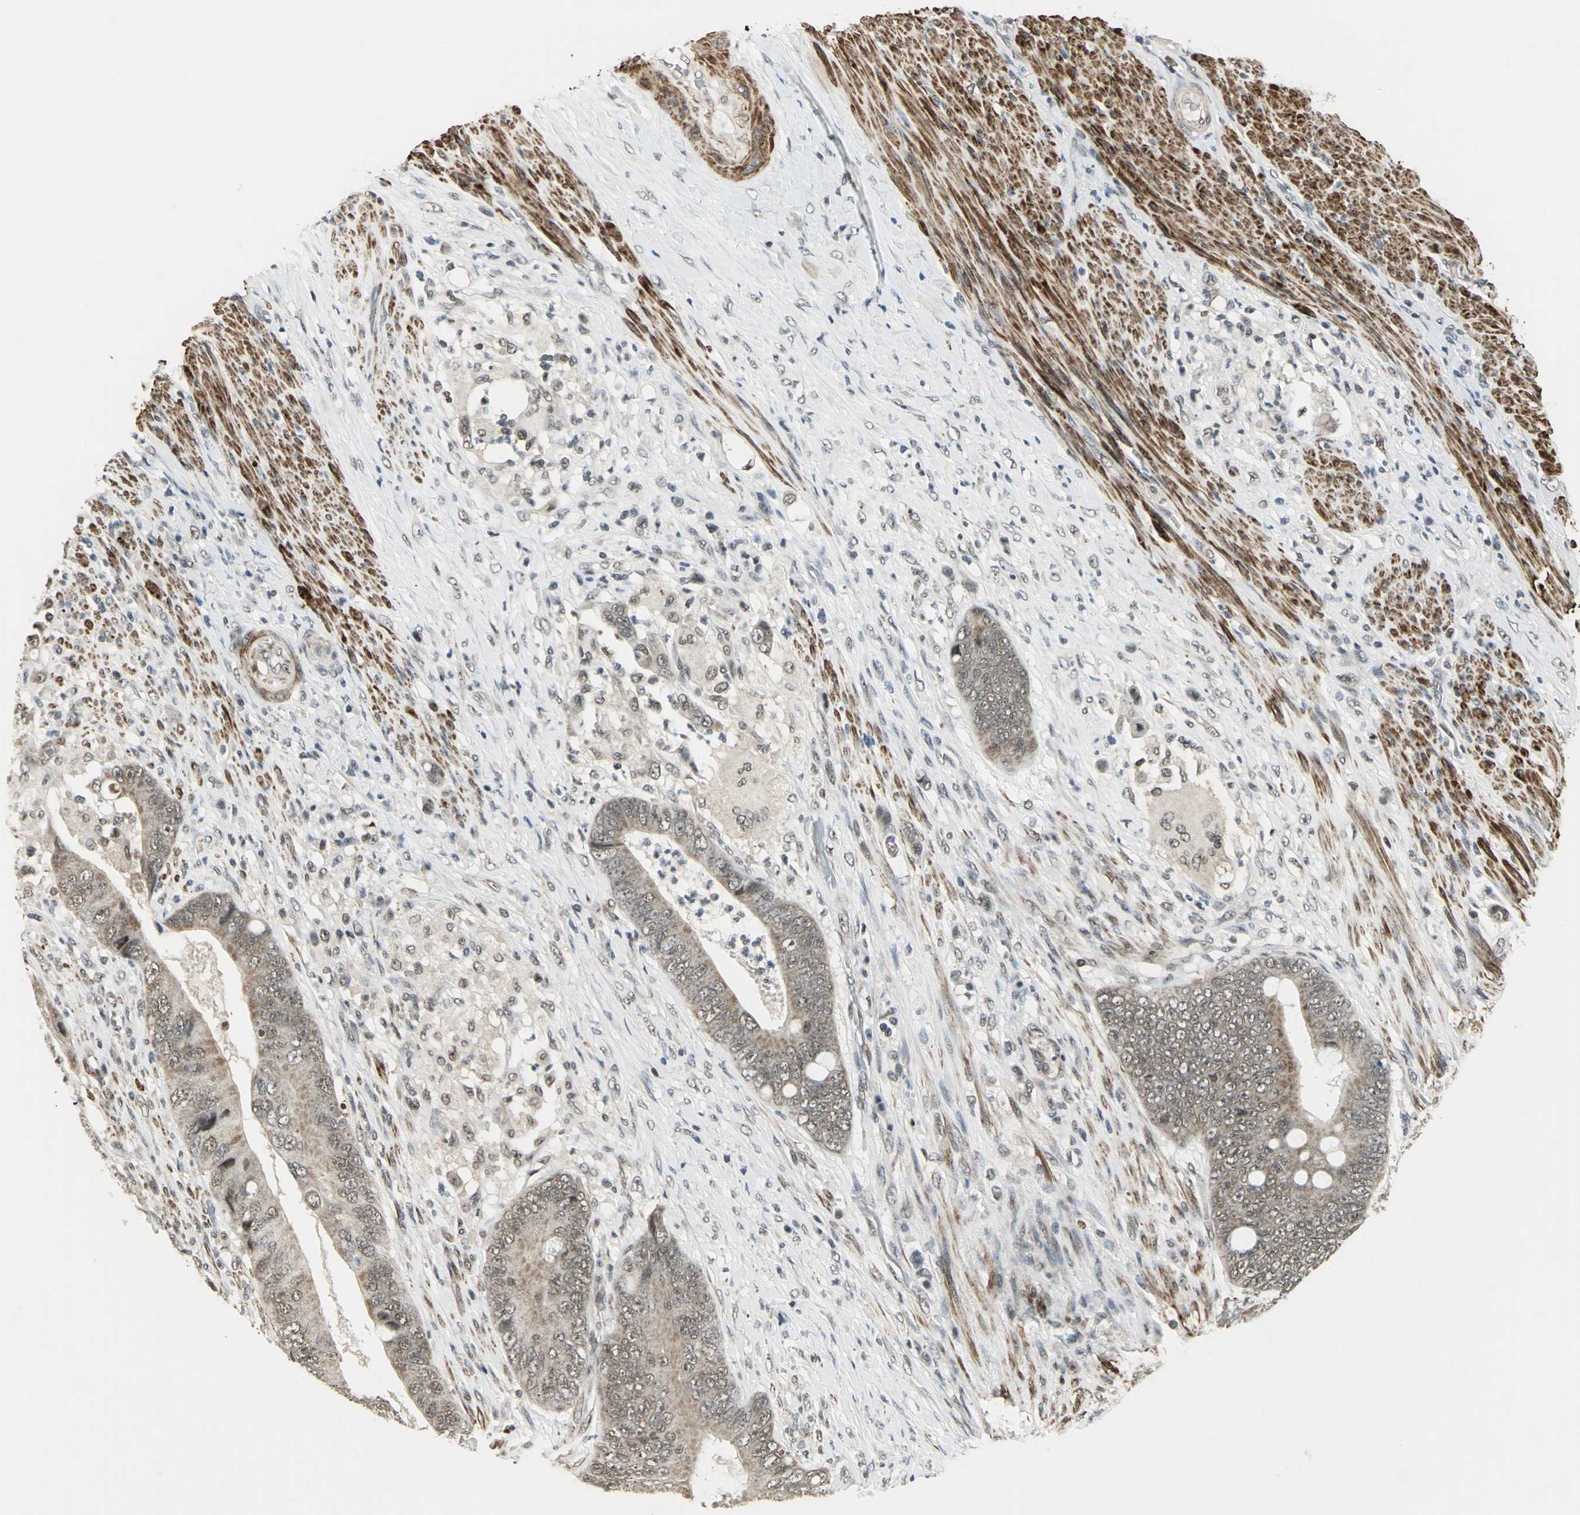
{"staining": {"intensity": "weak", "quantity": ">75%", "location": "cytoplasmic/membranous,nuclear"}, "tissue": "colorectal cancer", "cell_type": "Tumor cells", "image_type": "cancer", "snomed": [{"axis": "morphology", "description": "Adenocarcinoma, NOS"}, {"axis": "topography", "description": "Rectum"}], "caption": "Brown immunohistochemical staining in colorectal cancer (adenocarcinoma) demonstrates weak cytoplasmic/membranous and nuclear expression in about >75% of tumor cells.", "gene": "MTA1", "patient": {"sex": "female", "age": 77}}